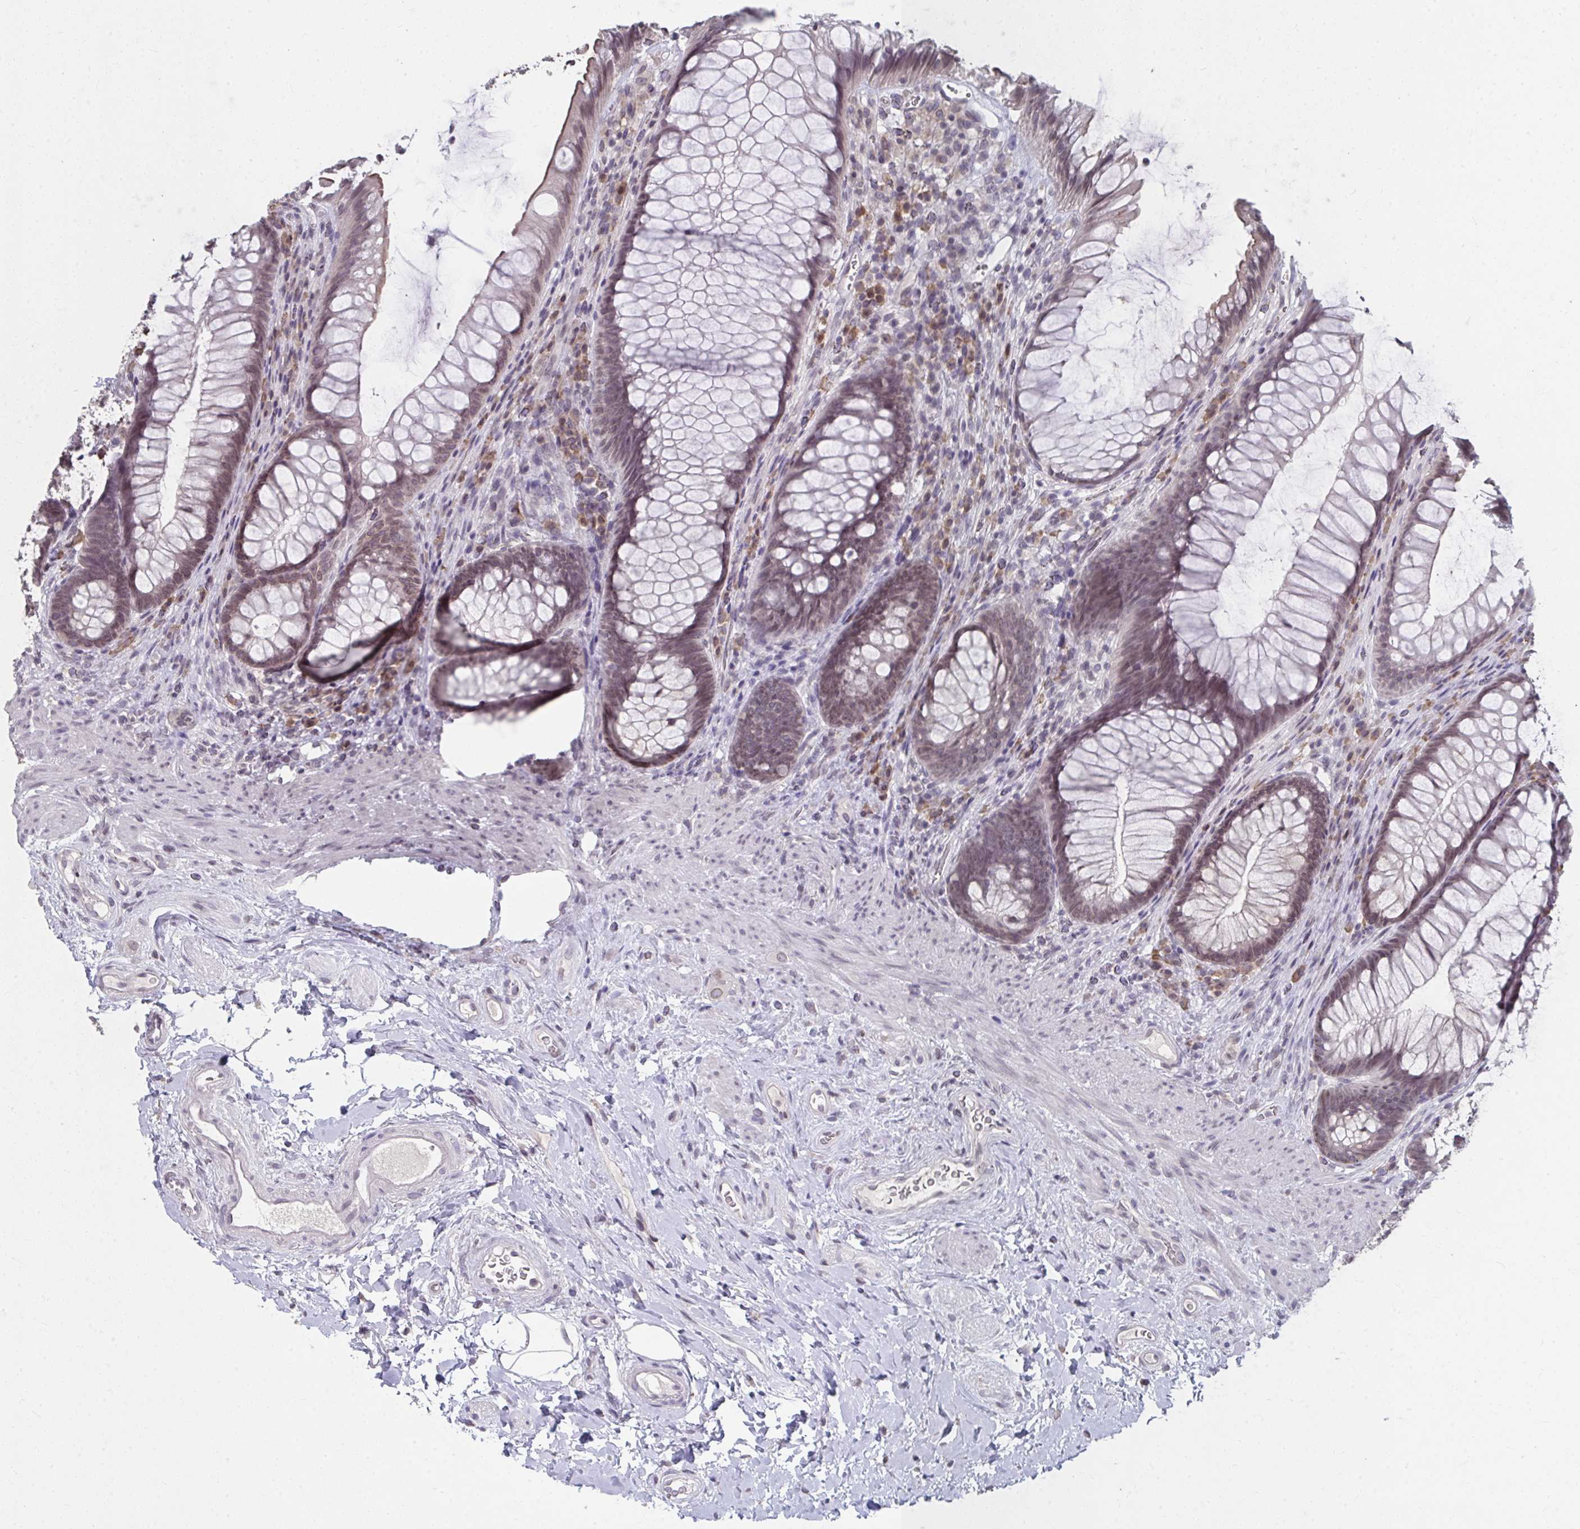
{"staining": {"intensity": "weak", "quantity": ">75%", "location": "nuclear"}, "tissue": "rectum", "cell_type": "Glandular cells", "image_type": "normal", "snomed": [{"axis": "morphology", "description": "Normal tissue, NOS"}, {"axis": "topography", "description": "Rectum"}], "caption": "IHC (DAB) staining of normal rectum reveals weak nuclear protein positivity in about >75% of glandular cells.", "gene": "NUP133", "patient": {"sex": "male", "age": 53}}